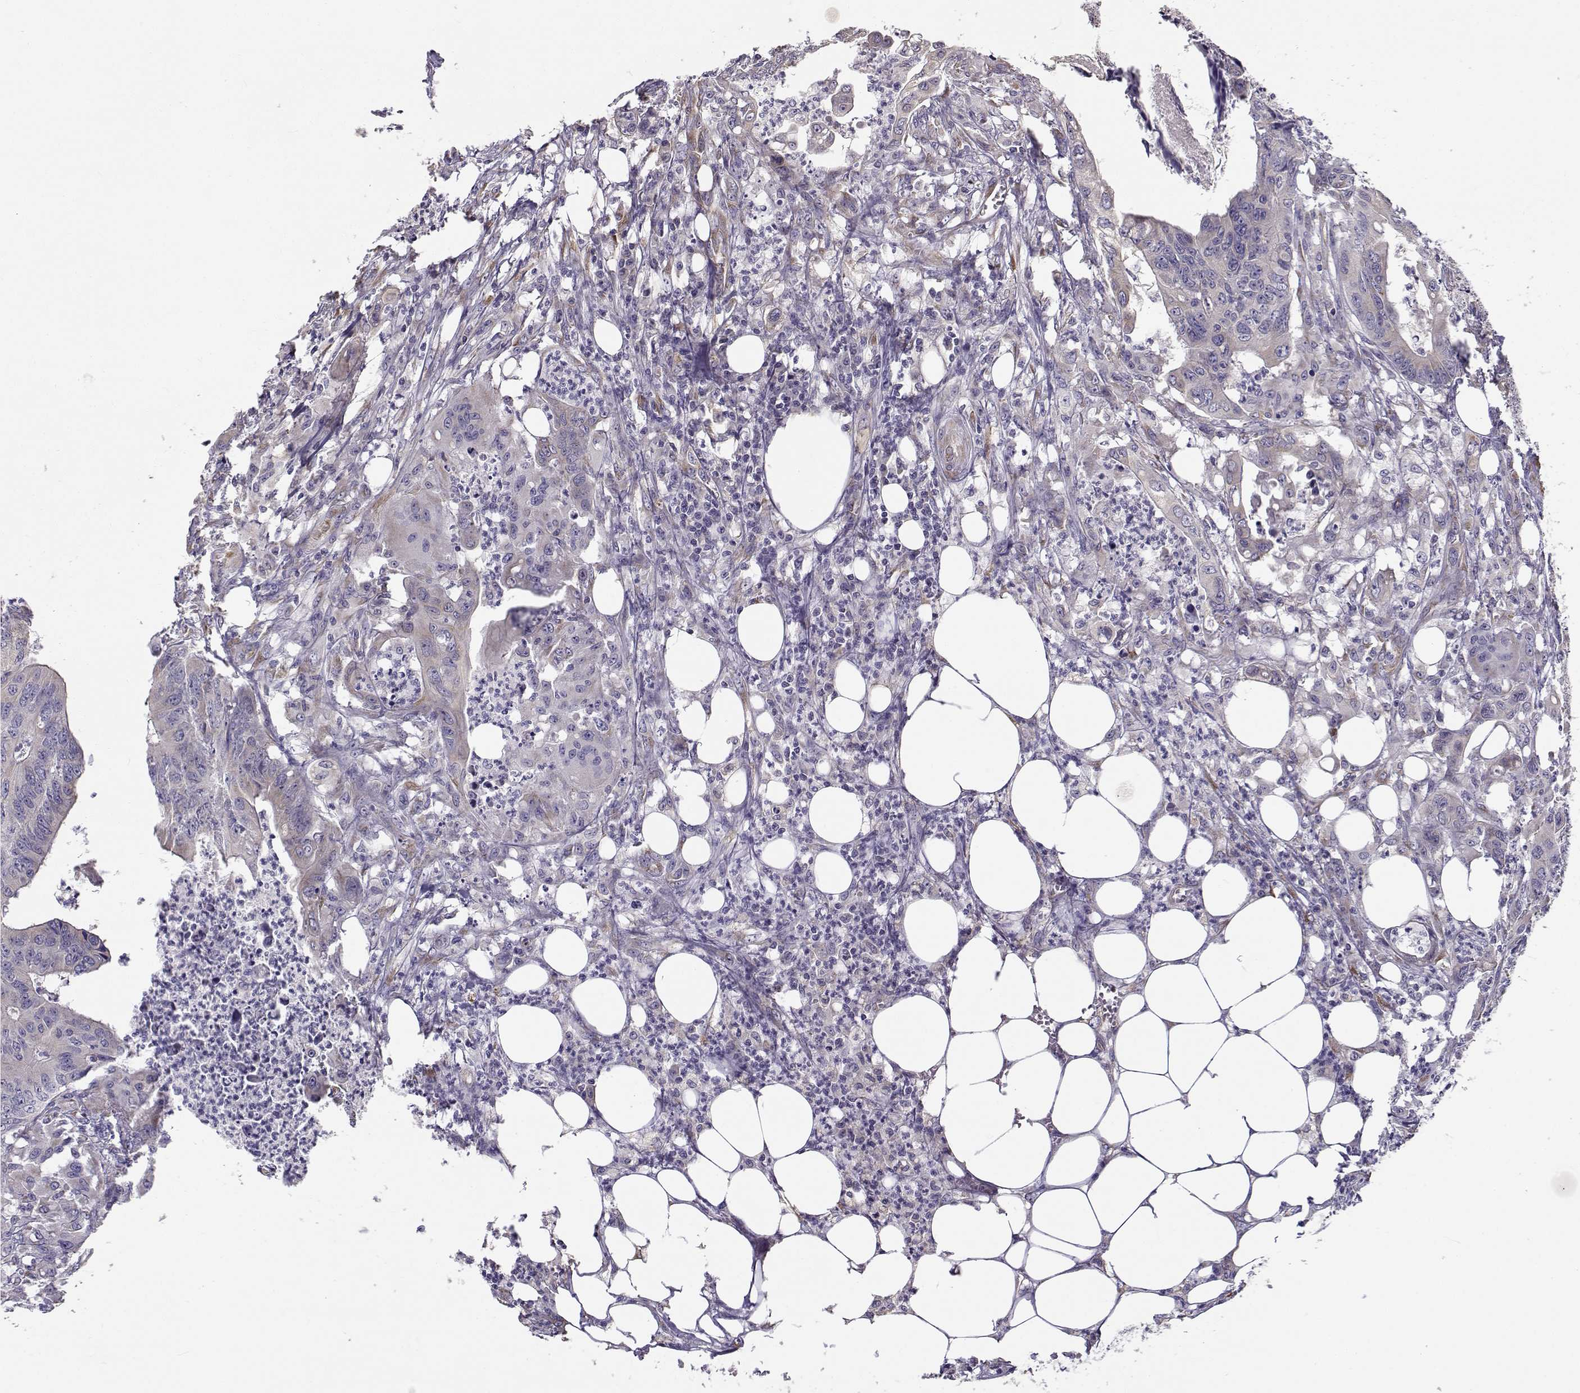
{"staining": {"intensity": "weak", "quantity": ">75%", "location": "cytoplasmic/membranous"}, "tissue": "colorectal cancer", "cell_type": "Tumor cells", "image_type": "cancer", "snomed": [{"axis": "morphology", "description": "Adenocarcinoma, NOS"}, {"axis": "topography", "description": "Colon"}], "caption": "Human colorectal cancer (adenocarcinoma) stained with a brown dye exhibits weak cytoplasmic/membranous positive staining in about >75% of tumor cells.", "gene": "BEND6", "patient": {"sex": "male", "age": 84}}